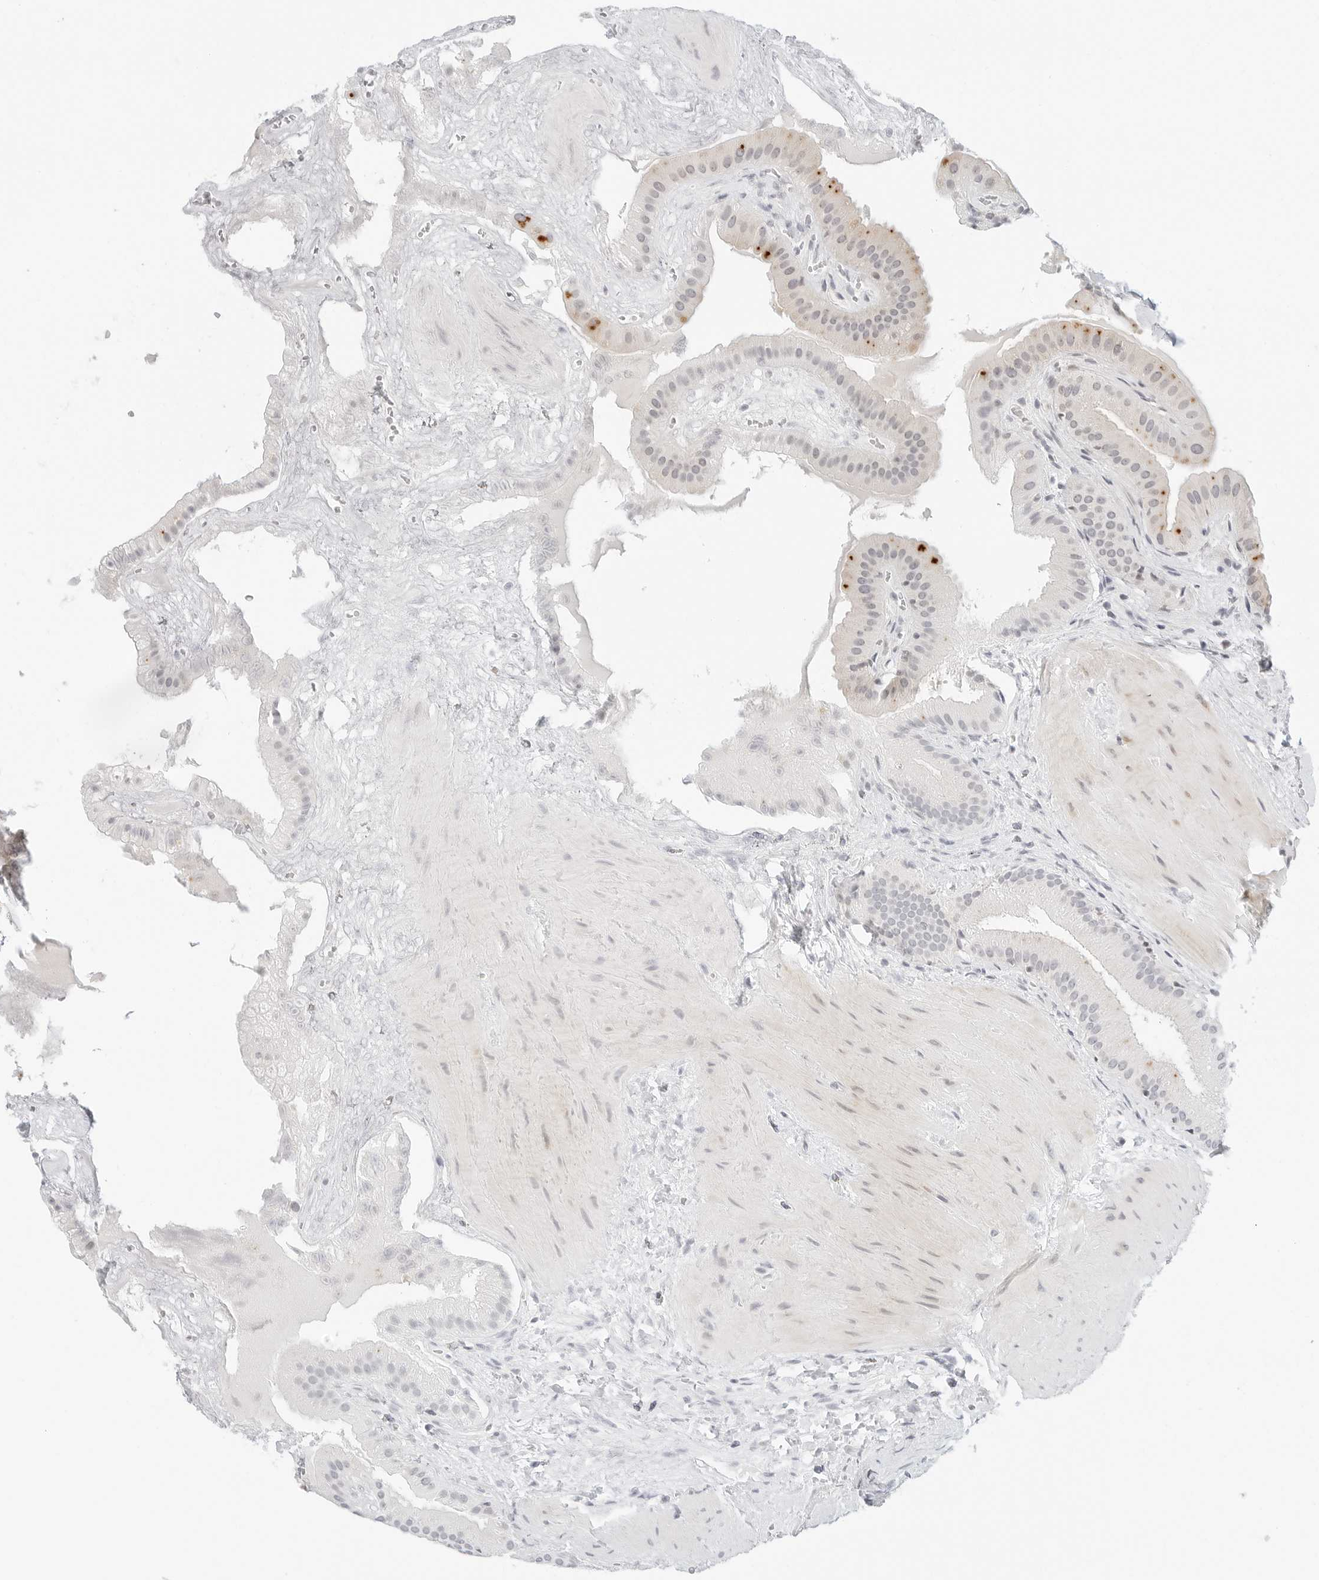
{"staining": {"intensity": "moderate", "quantity": "<25%", "location": "cytoplasmic/membranous"}, "tissue": "gallbladder", "cell_type": "Glandular cells", "image_type": "normal", "snomed": [{"axis": "morphology", "description": "Normal tissue, NOS"}, {"axis": "topography", "description": "Gallbladder"}], "caption": "Moderate cytoplasmic/membranous protein expression is present in about <25% of glandular cells in gallbladder.", "gene": "PARP10", "patient": {"sex": "male", "age": 55}}